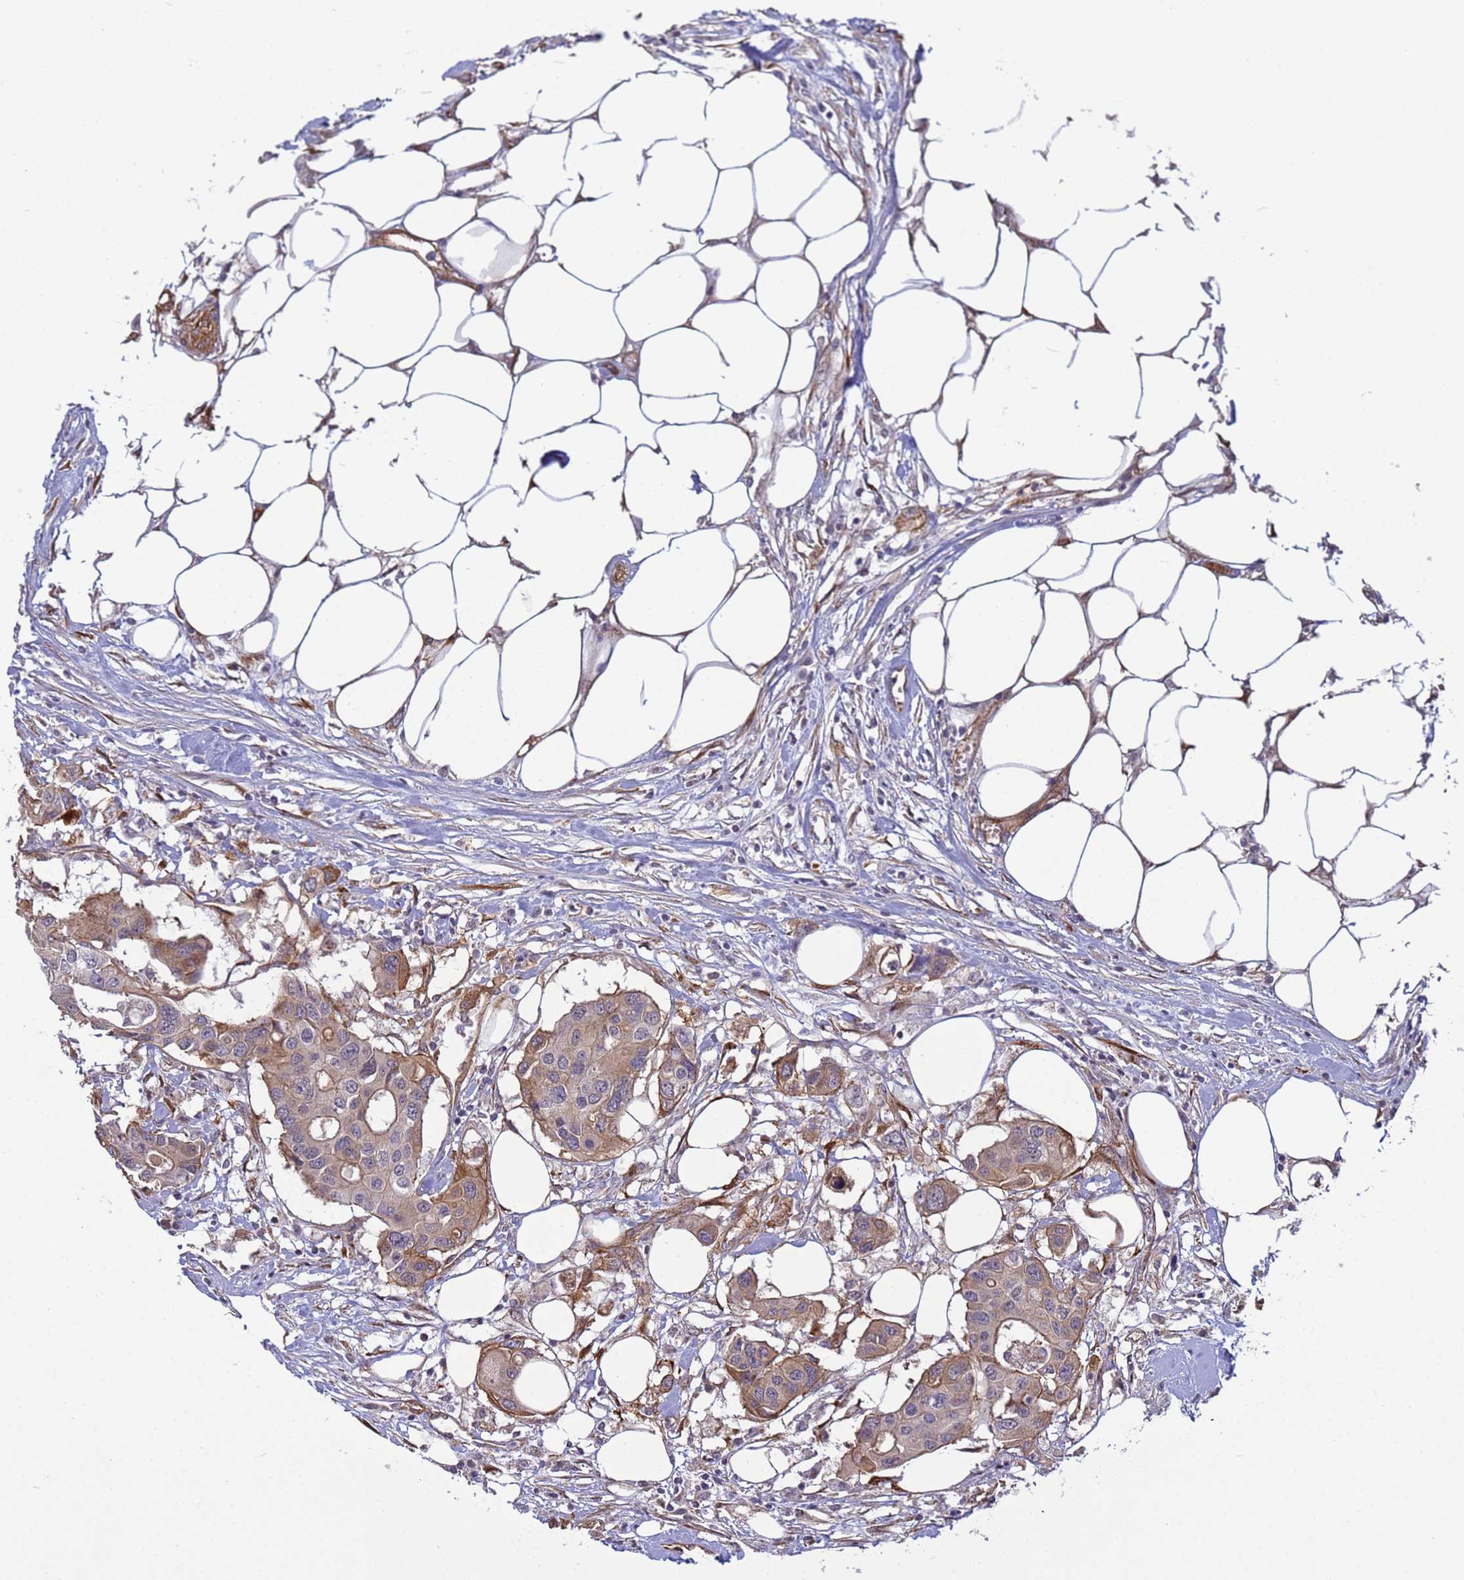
{"staining": {"intensity": "moderate", "quantity": ">75%", "location": "cytoplasmic/membranous"}, "tissue": "colorectal cancer", "cell_type": "Tumor cells", "image_type": "cancer", "snomed": [{"axis": "morphology", "description": "Adenocarcinoma, NOS"}, {"axis": "topography", "description": "Colon"}], "caption": "Colorectal cancer (adenocarcinoma) stained with a protein marker displays moderate staining in tumor cells.", "gene": "ITGB4", "patient": {"sex": "male", "age": 77}}